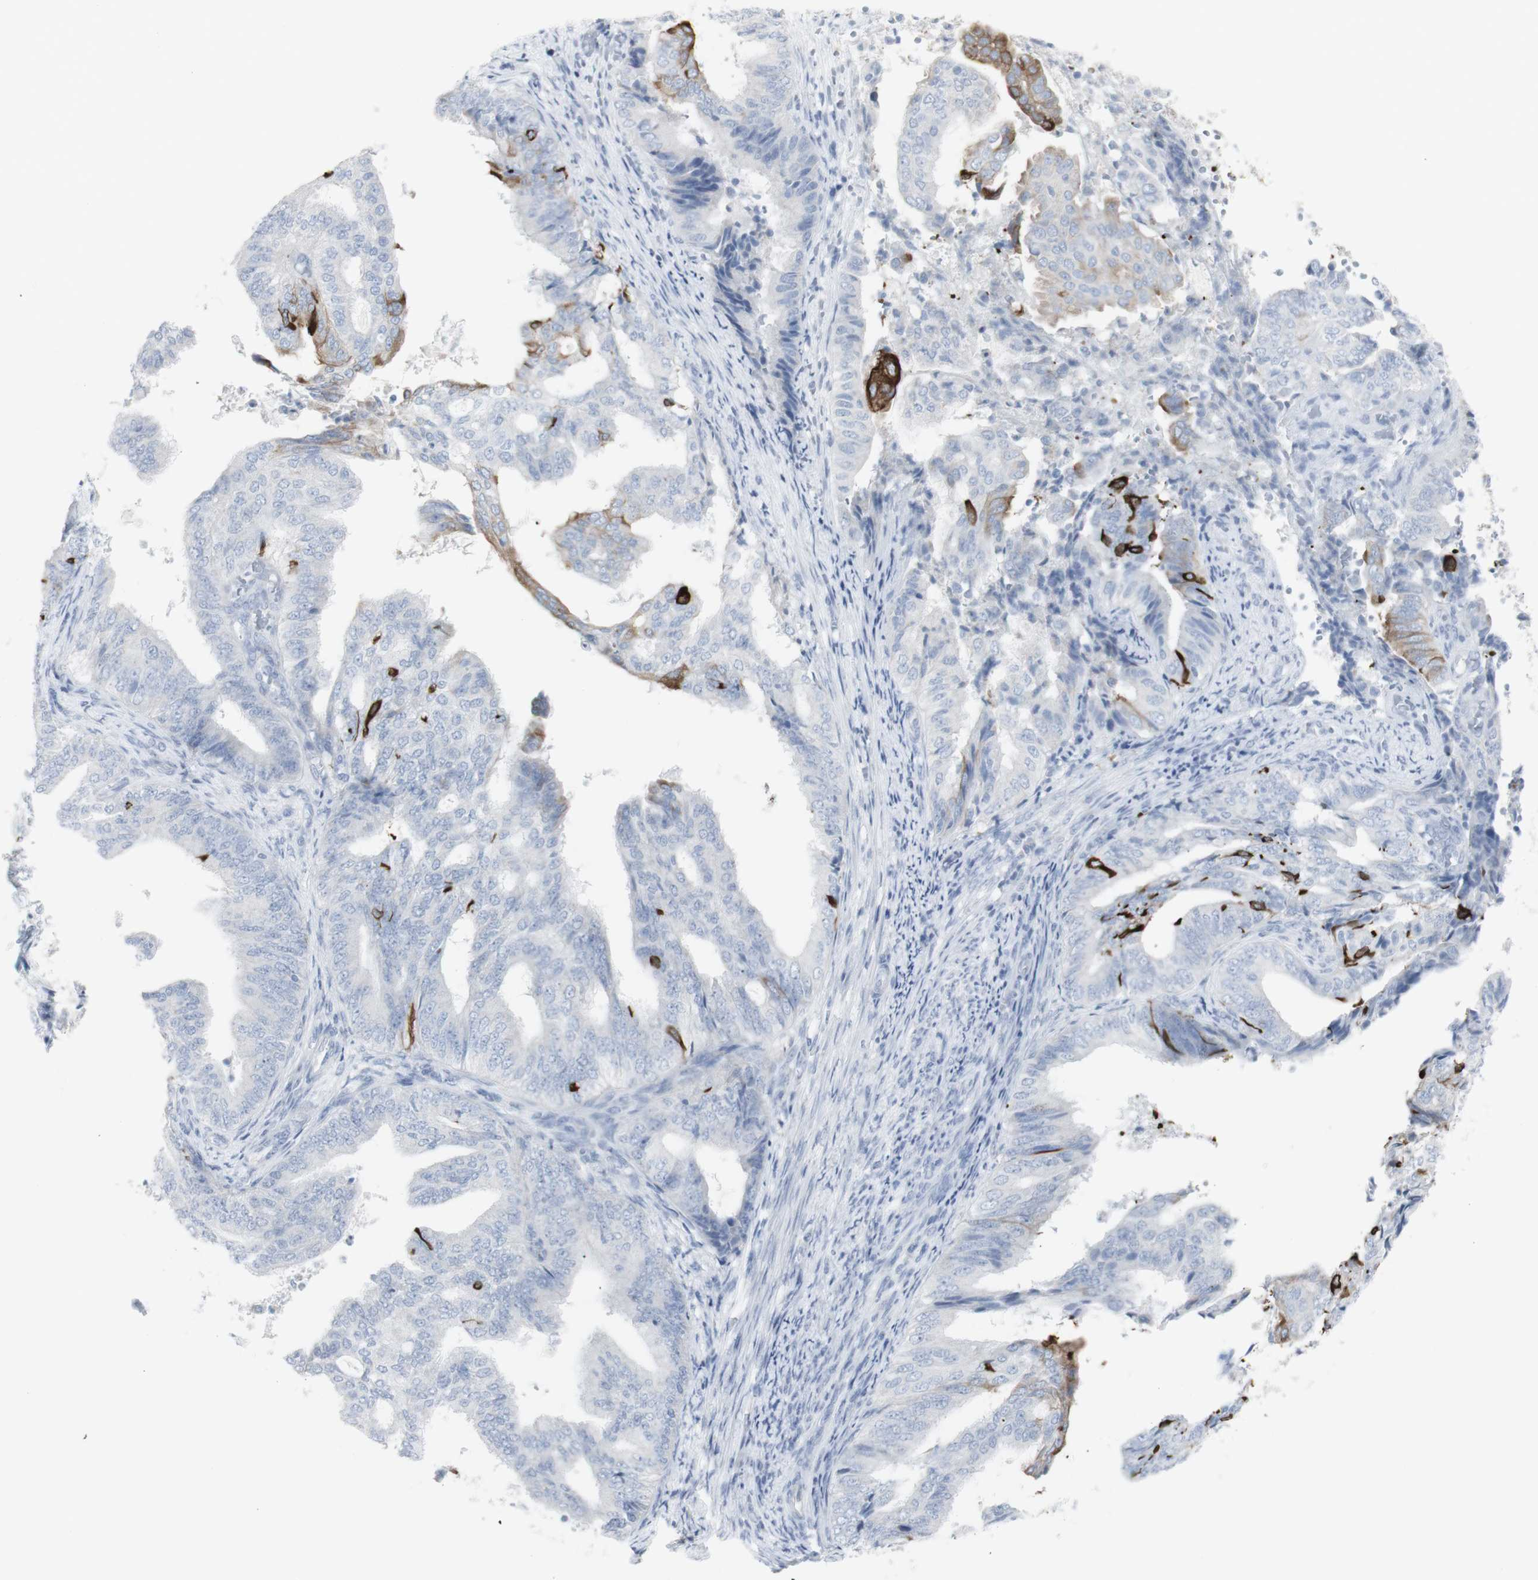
{"staining": {"intensity": "moderate", "quantity": "<25%", "location": "cytoplasmic/membranous"}, "tissue": "endometrial cancer", "cell_type": "Tumor cells", "image_type": "cancer", "snomed": [{"axis": "morphology", "description": "Adenocarcinoma, NOS"}, {"axis": "topography", "description": "Endometrium"}], "caption": "Endometrial adenocarcinoma stained with a brown dye shows moderate cytoplasmic/membranous positive positivity in approximately <25% of tumor cells.", "gene": "ENSG00000198211", "patient": {"sex": "female", "age": 58}}